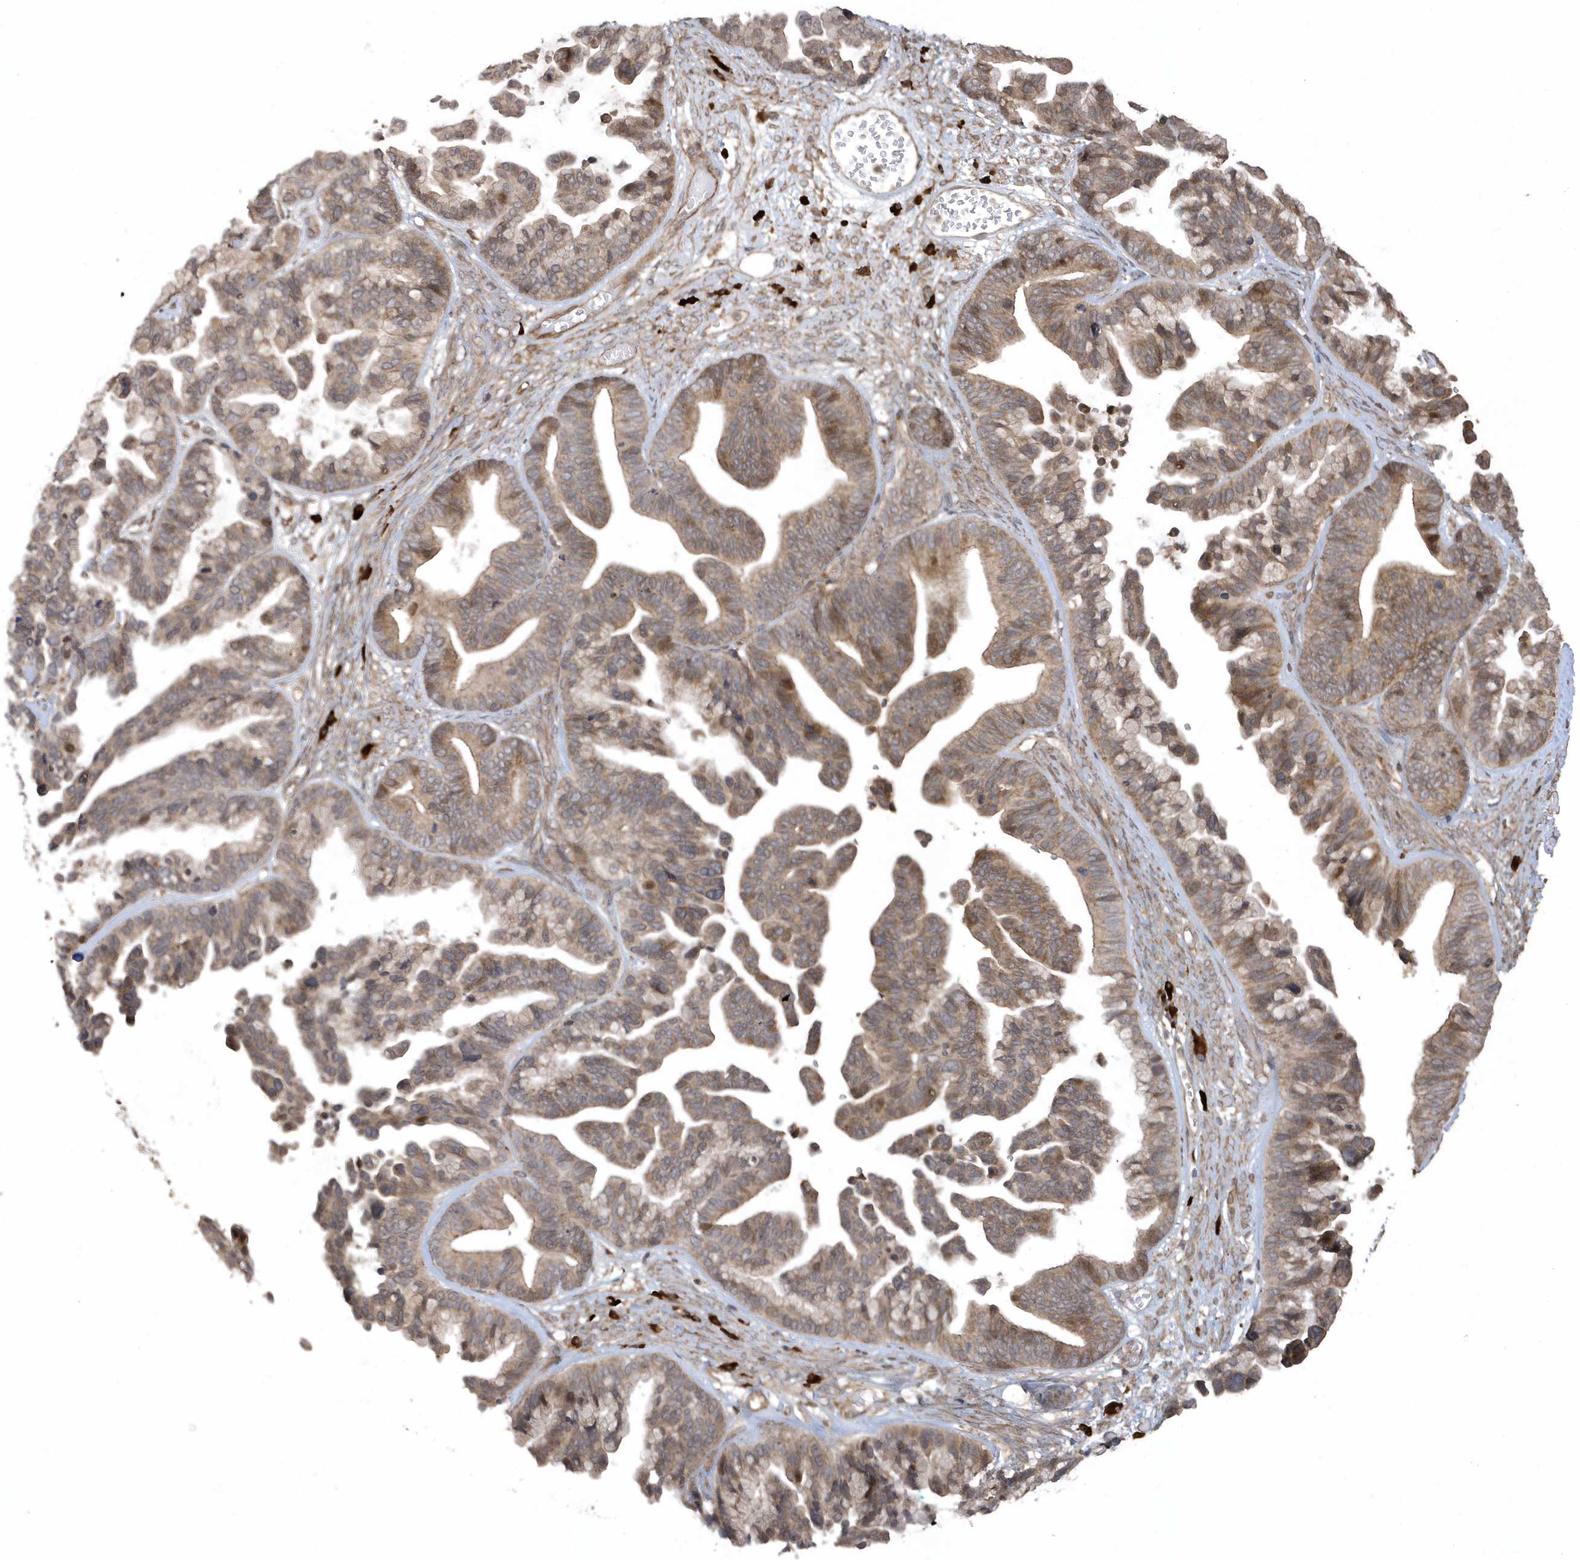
{"staining": {"intensity": "moderate", "quantity": "25%-75%", "location": "cytoplasmic/membranous"}, "tissue": "ovarian cancer", "cell_type": "Tumor cells", "image_type": "cancer", "snomed": [{"axis": "morphology", "description": "Cystadenocarcinoma, serous, NOS"}, {"axis": "topography", "description": "Ovary"}], "caption": "This is a histology image of immunohistochemistry staining of ovarian serous cystadenocarcinoma, which shows moderate positivity in the cytoplasmic/membranous of tumor cells.", "gene": "HERPUD1", "patient": {"sex": "female", "age": 56}}